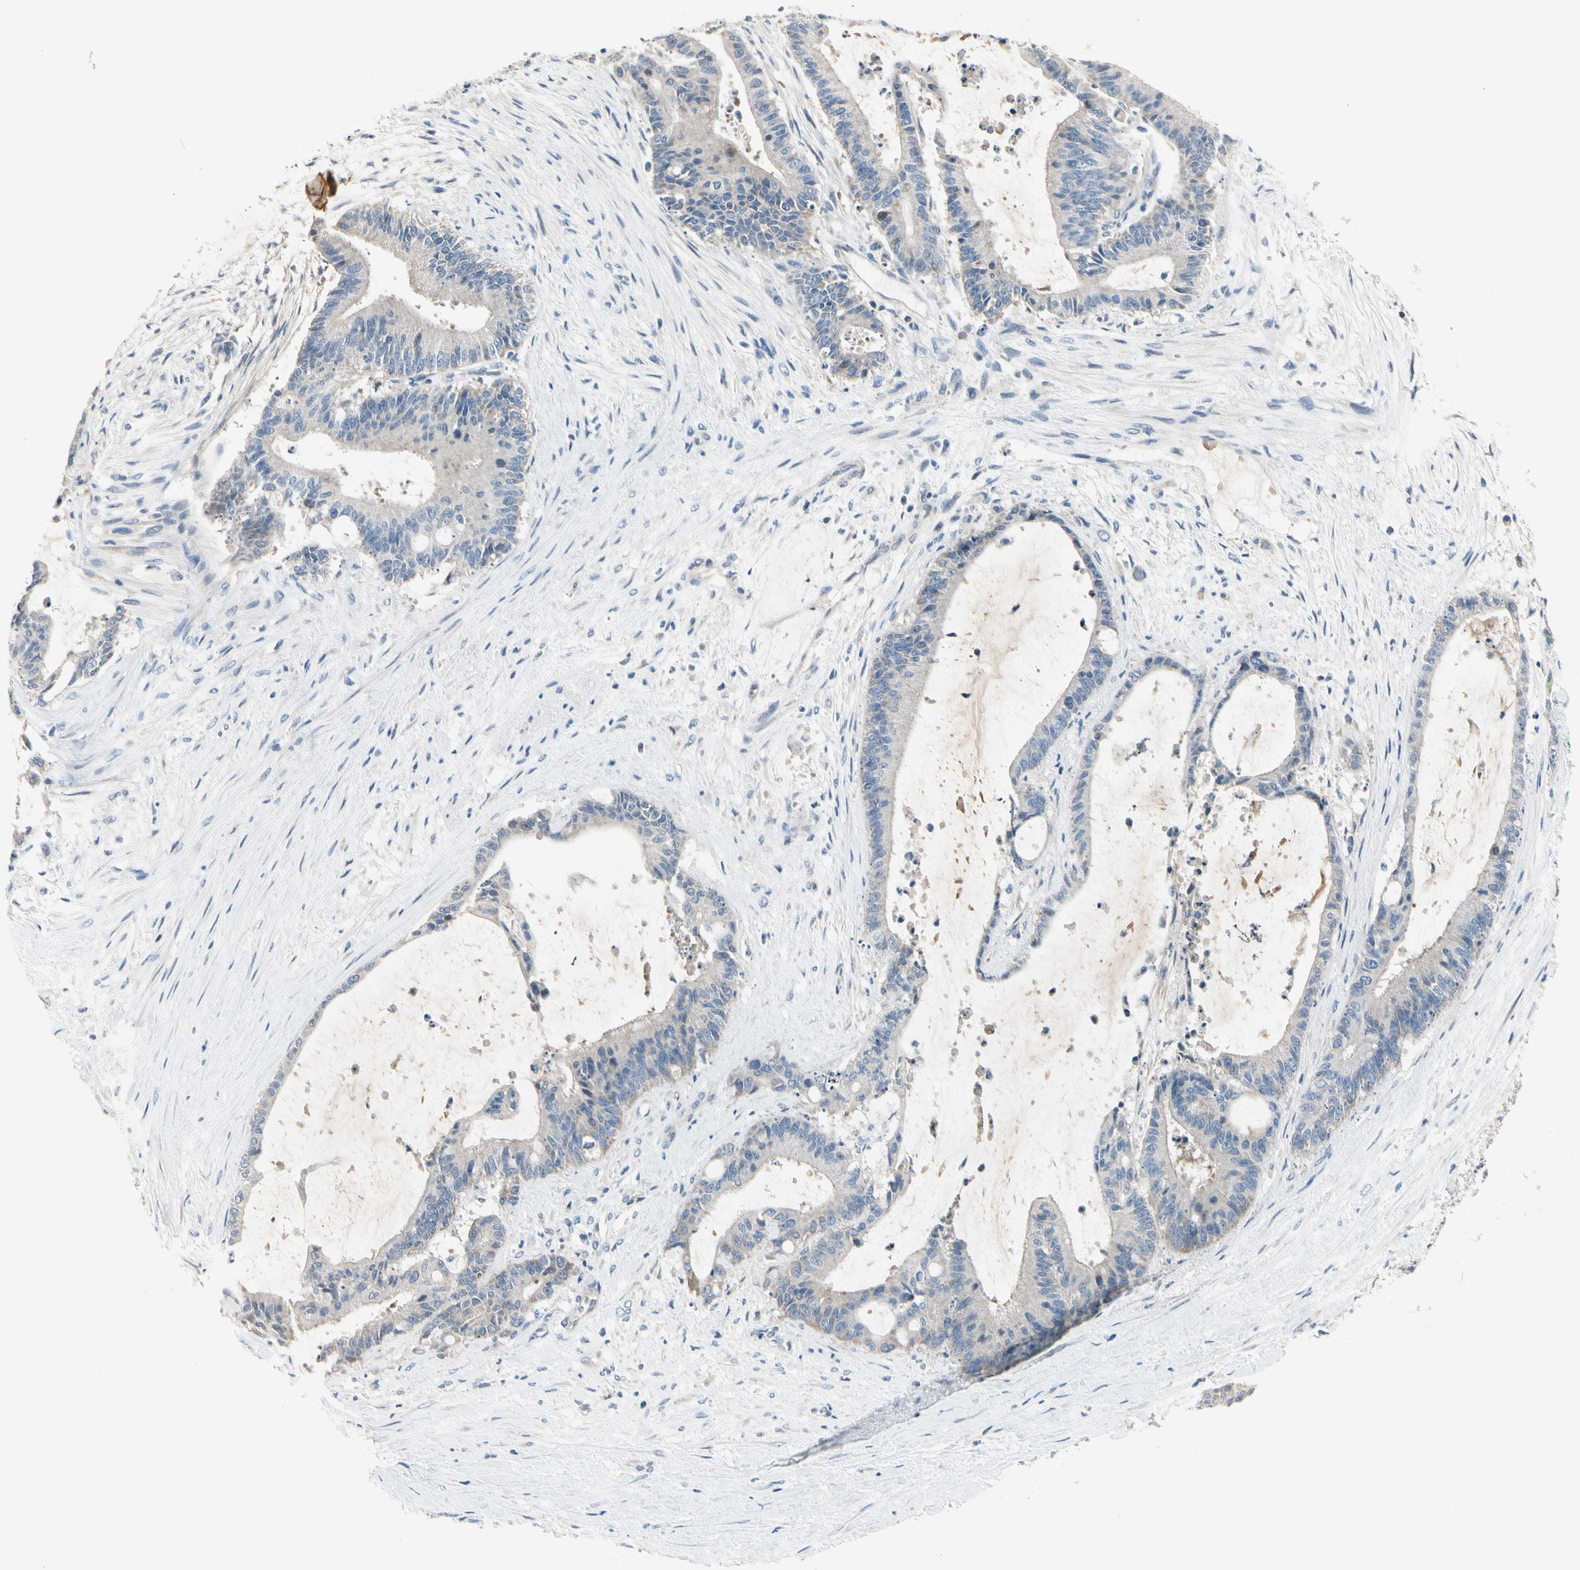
{"staining": {"intensity": "weak", "quantity": "<25%", "location": "cytoplasmic/membranous"}, "tissue": "liver cancer", "cell_type": "Tumor cells", "image_type": "cancer", "snomed": [{"axis": "morphology", "description": "Cholangiocarcinoma"}, {"axis": "topography", "description": "Liver"}], "caption": "Protein analysis of liver cancer (cholangiocarcinoma) shows no significant expression in tumor cells. The staining is performed using DAB brown chromogen with nuclei counter-stained in using hematoxylin.", "gene": "GPR153", "patient": {"sex": "female", "age": 73}}